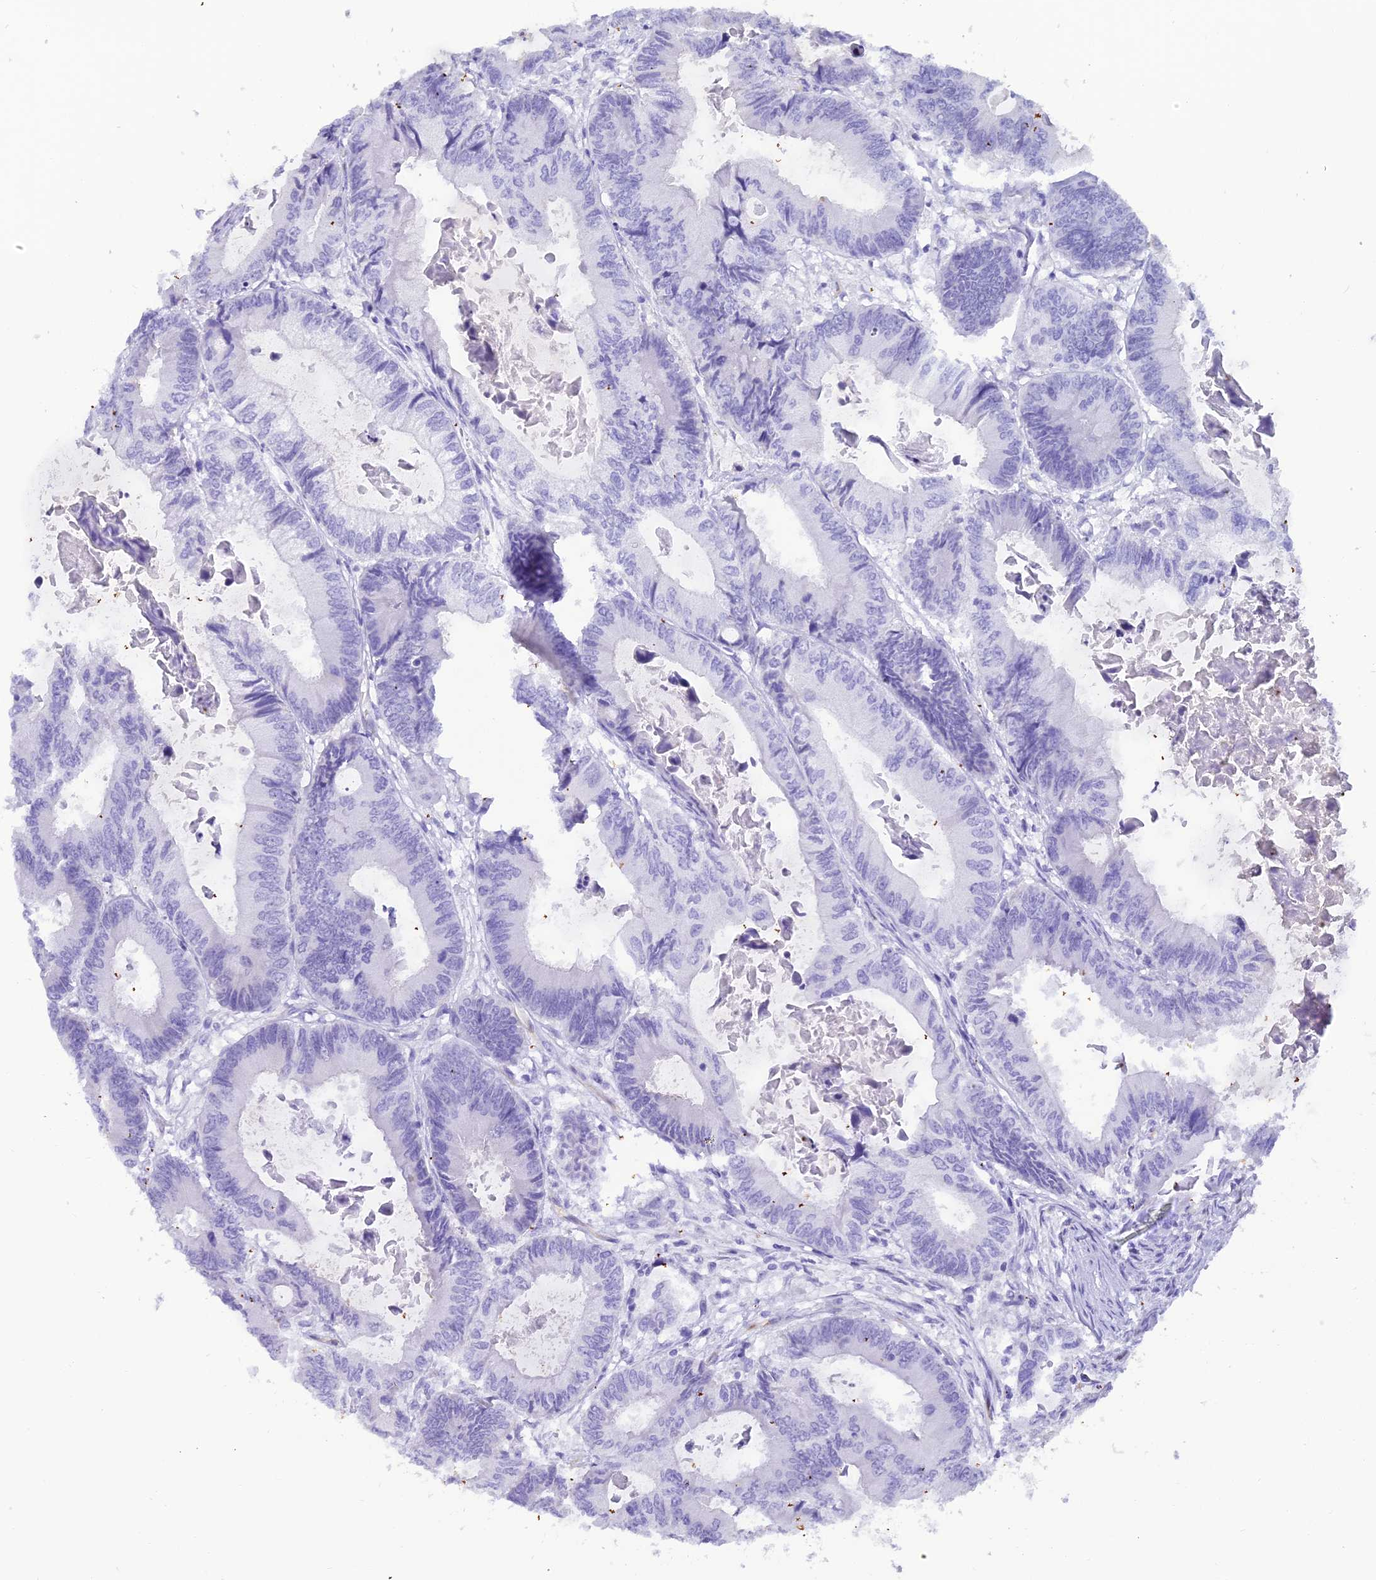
{"staining": {"intensity": "negative", "quantity": "none", "location": "none"}, "tissue": "colorectal cancer", "cell_type": "Tumor cells", "image_type": "cancer", "snomed": [{"axis": "morphology", "description": "Adenocarcinoma, NOS"}, {"axis": "topography", "description": "Colon"}], "caption": "High power microscopy photomicrograph of an immunohistochemistry image of colorectal cancer, revealing no significant positivity in tumor cells.", "gene": "NINJ1", "patient": {"sex": "male", "age": 85}}